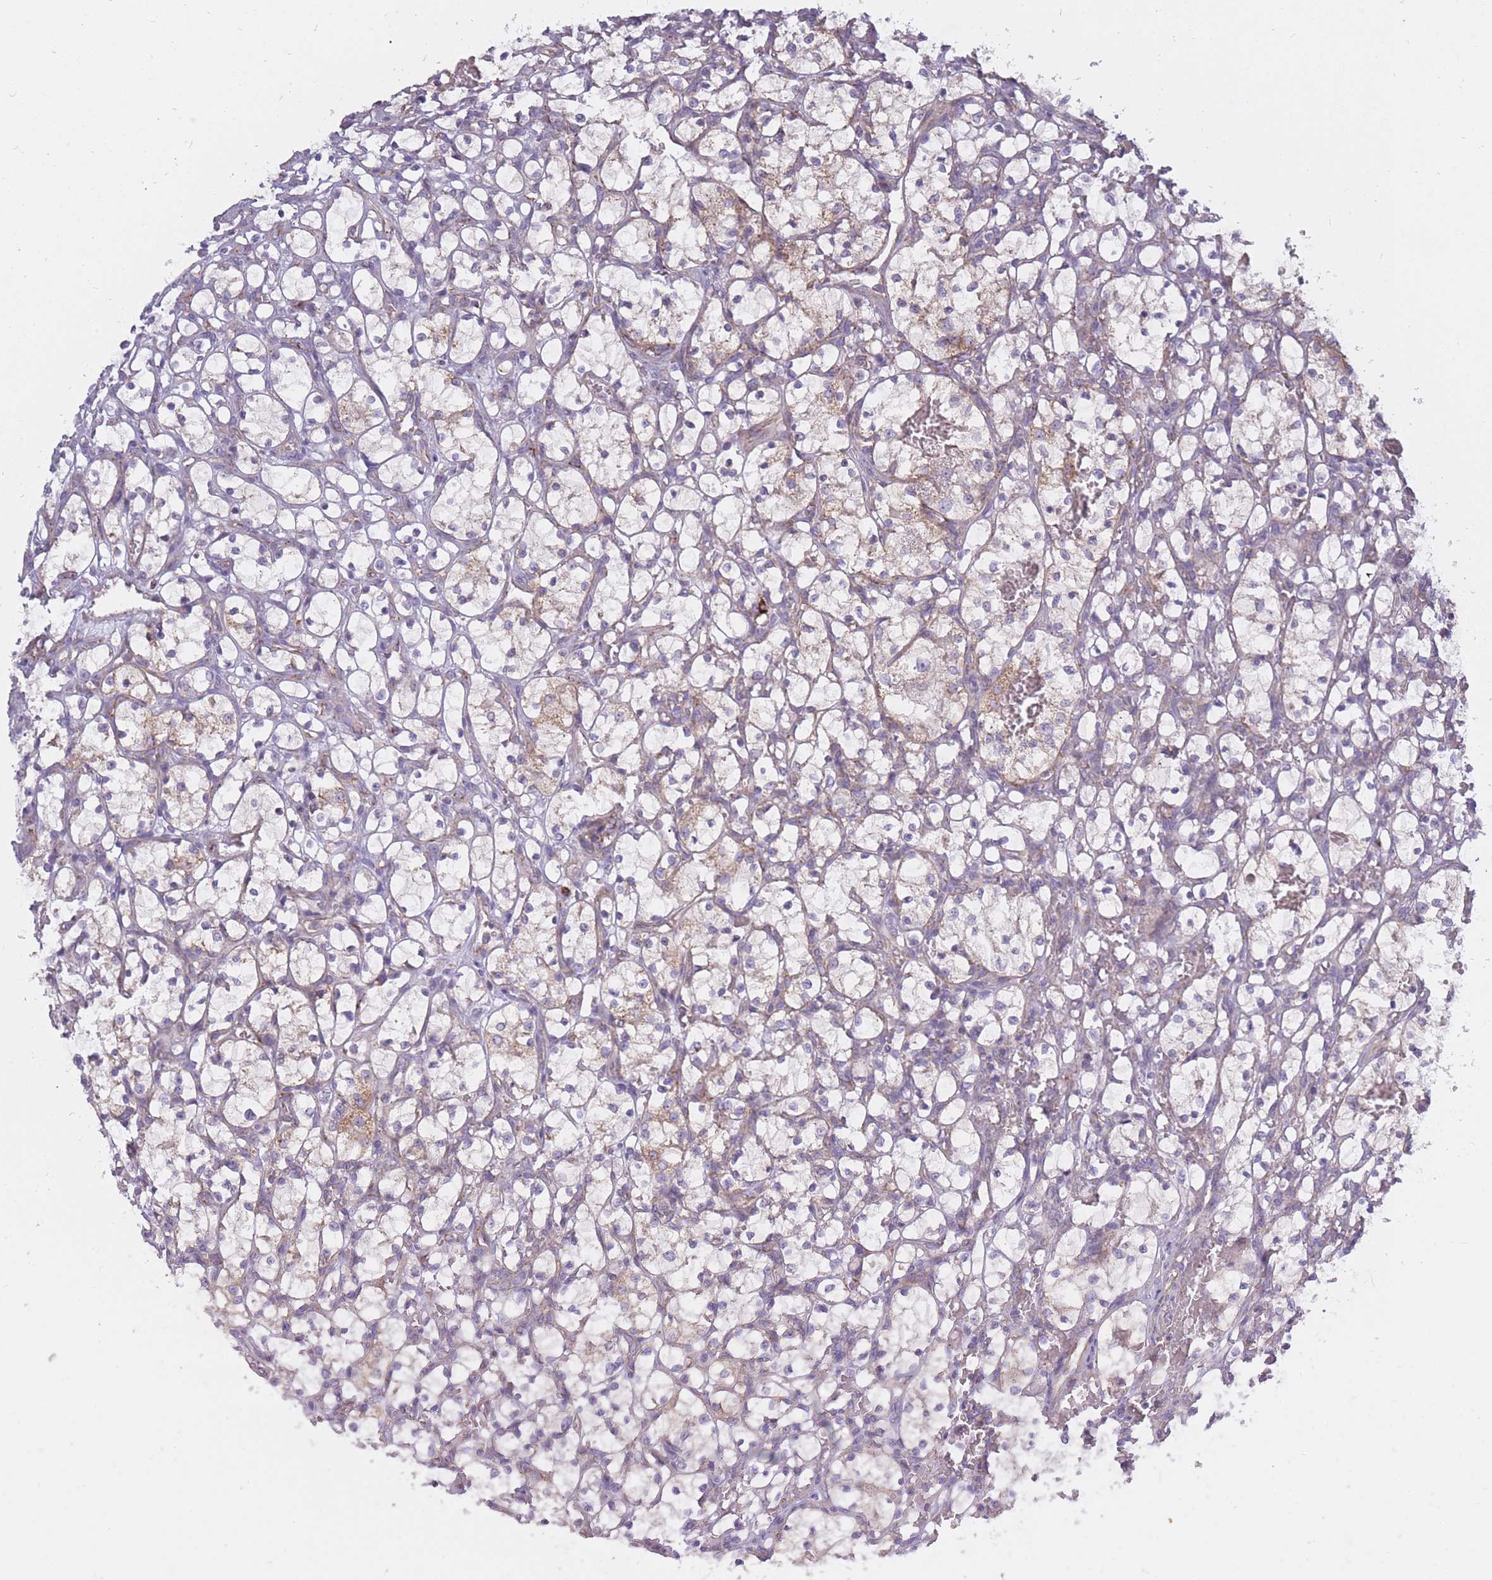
{"staining": {"intensity": "weak", "quantity": "25%-75%", "location": "cytoplasmic/membranous"}, "tissue": "renal cancer", "cell_type": "Tumor cells", "image_type": "cancer", "snomed": [{"axis": "morphology", "description": "Adenocarcinoma, NOS"}, {"axis": "topography", "description": "Kidney"}], "caption": "A low amount of weak cytoplasmic/membranous expression is identified in approximately 25%-75% of tumor cells in renal cancer tissue.", "gene": "ALKBH4", "patient": {"sex": "female", "age": 69}}